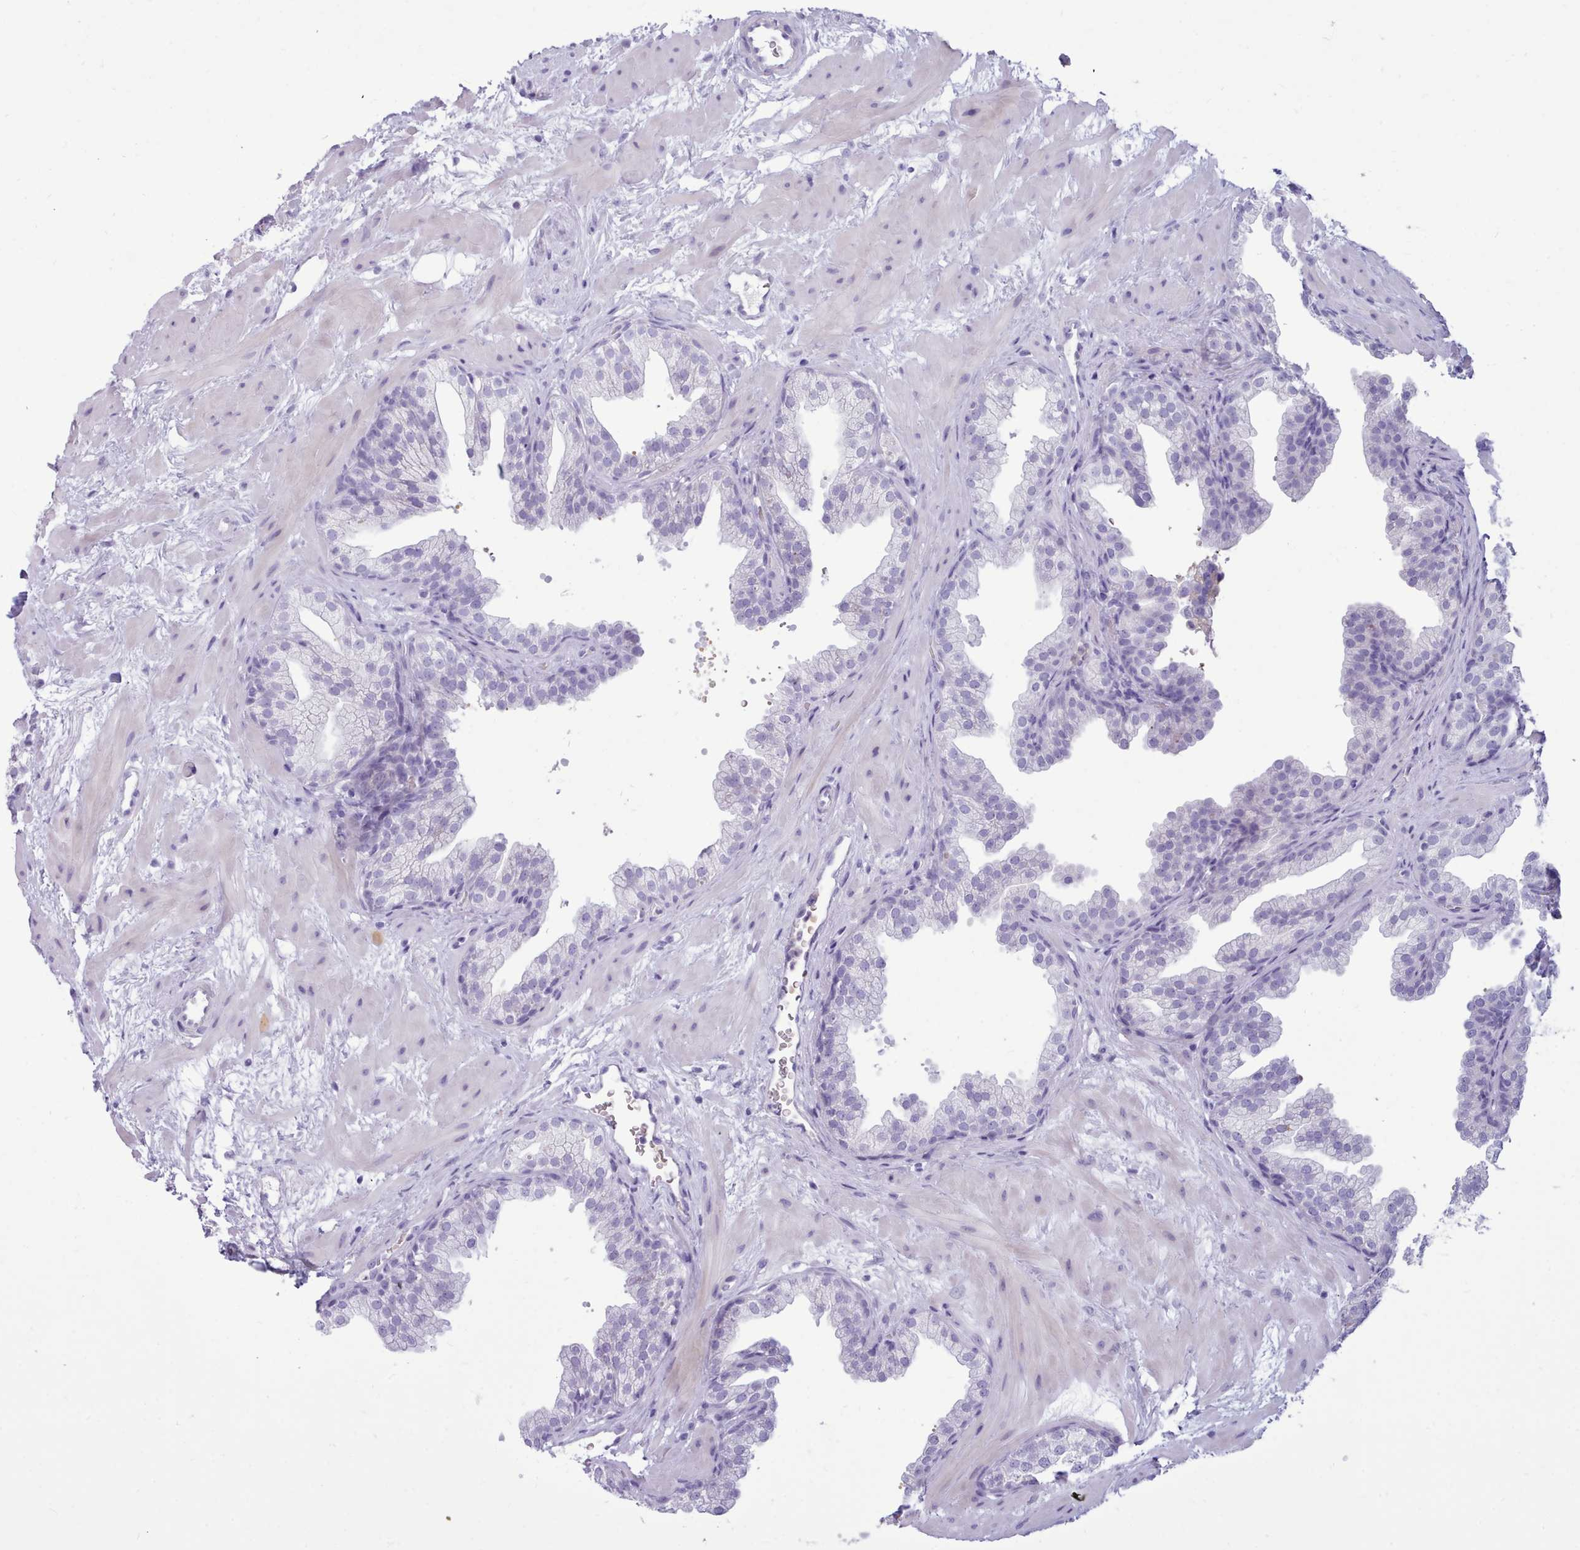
{"staining": {"intensity": "negative", "quantity": "none", "location": "none"}, "tissue": "prostate", "cell_type": "Glandular cells", "image_type": "normal", "snomed": [{"axis": "morphology", "description": "Normal tissue, NOS"}, {"axis": "topography", "description": "Prostate"}], "caption": "Immunohistochemistry (IHC) of benign human prostate exhibits no staining in glandular cells.", "gene": "NKX1", "patient": {"sex": "male", "age": 37}}